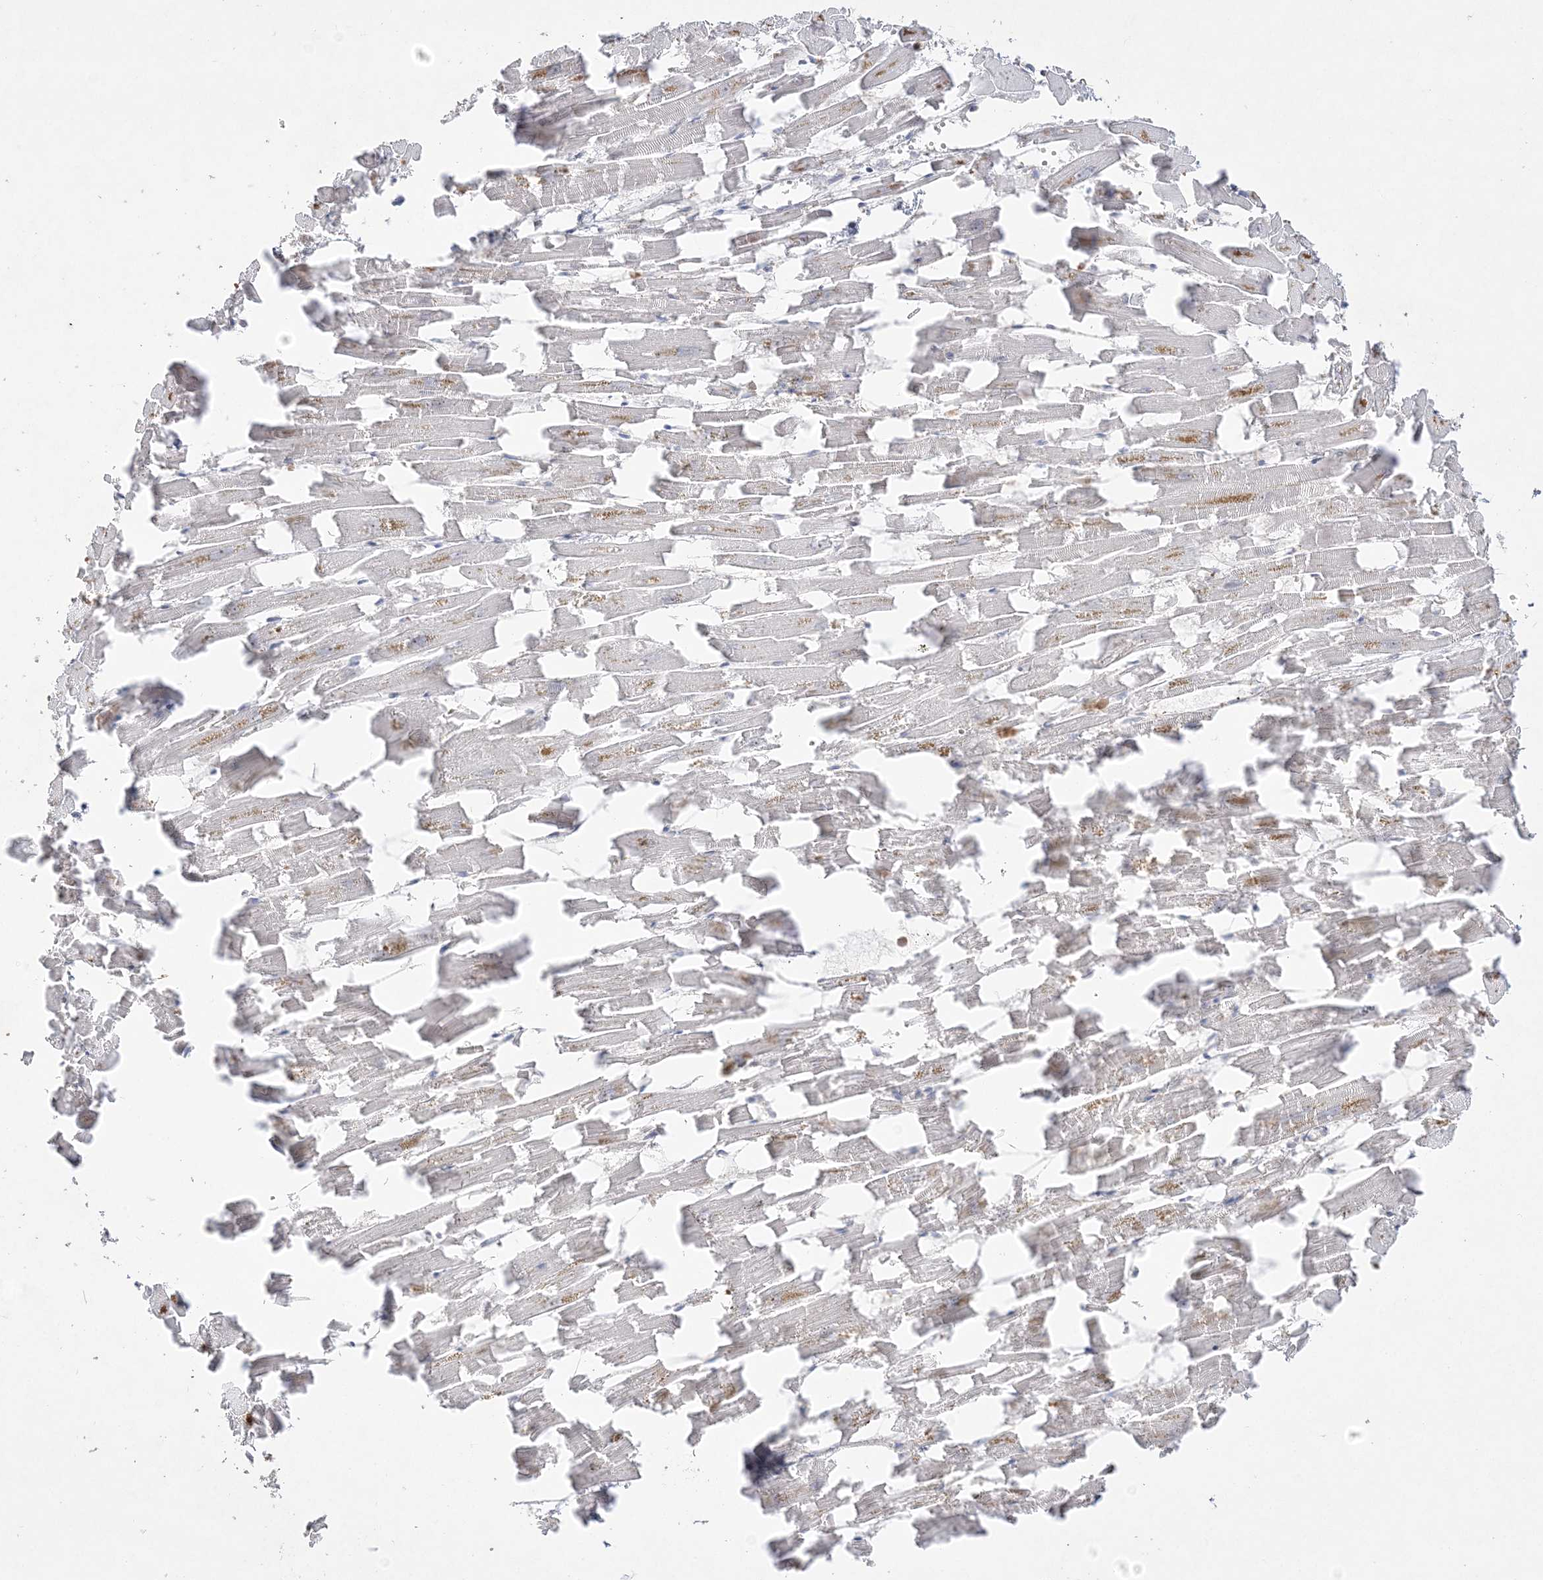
{"staining": {"intensity": "negative", "quantity": "none", "location": "none"}, "tissue": "heart muscle", "cell_type": "Cardiomyocytes", "image_type": "normal", "snomed": [{"axis": "morphology", "description": "Normal tissue, NOS"}, {"axis": "topography", "description": "Heart"}], "caption": "There is no significant positivity in cardiomyocytes of heart muscle. (Brightfield microscopy of DAB IHC at high magnification).", "gene": "NOP16", "patient": {"sex": "female", "age": 64}}